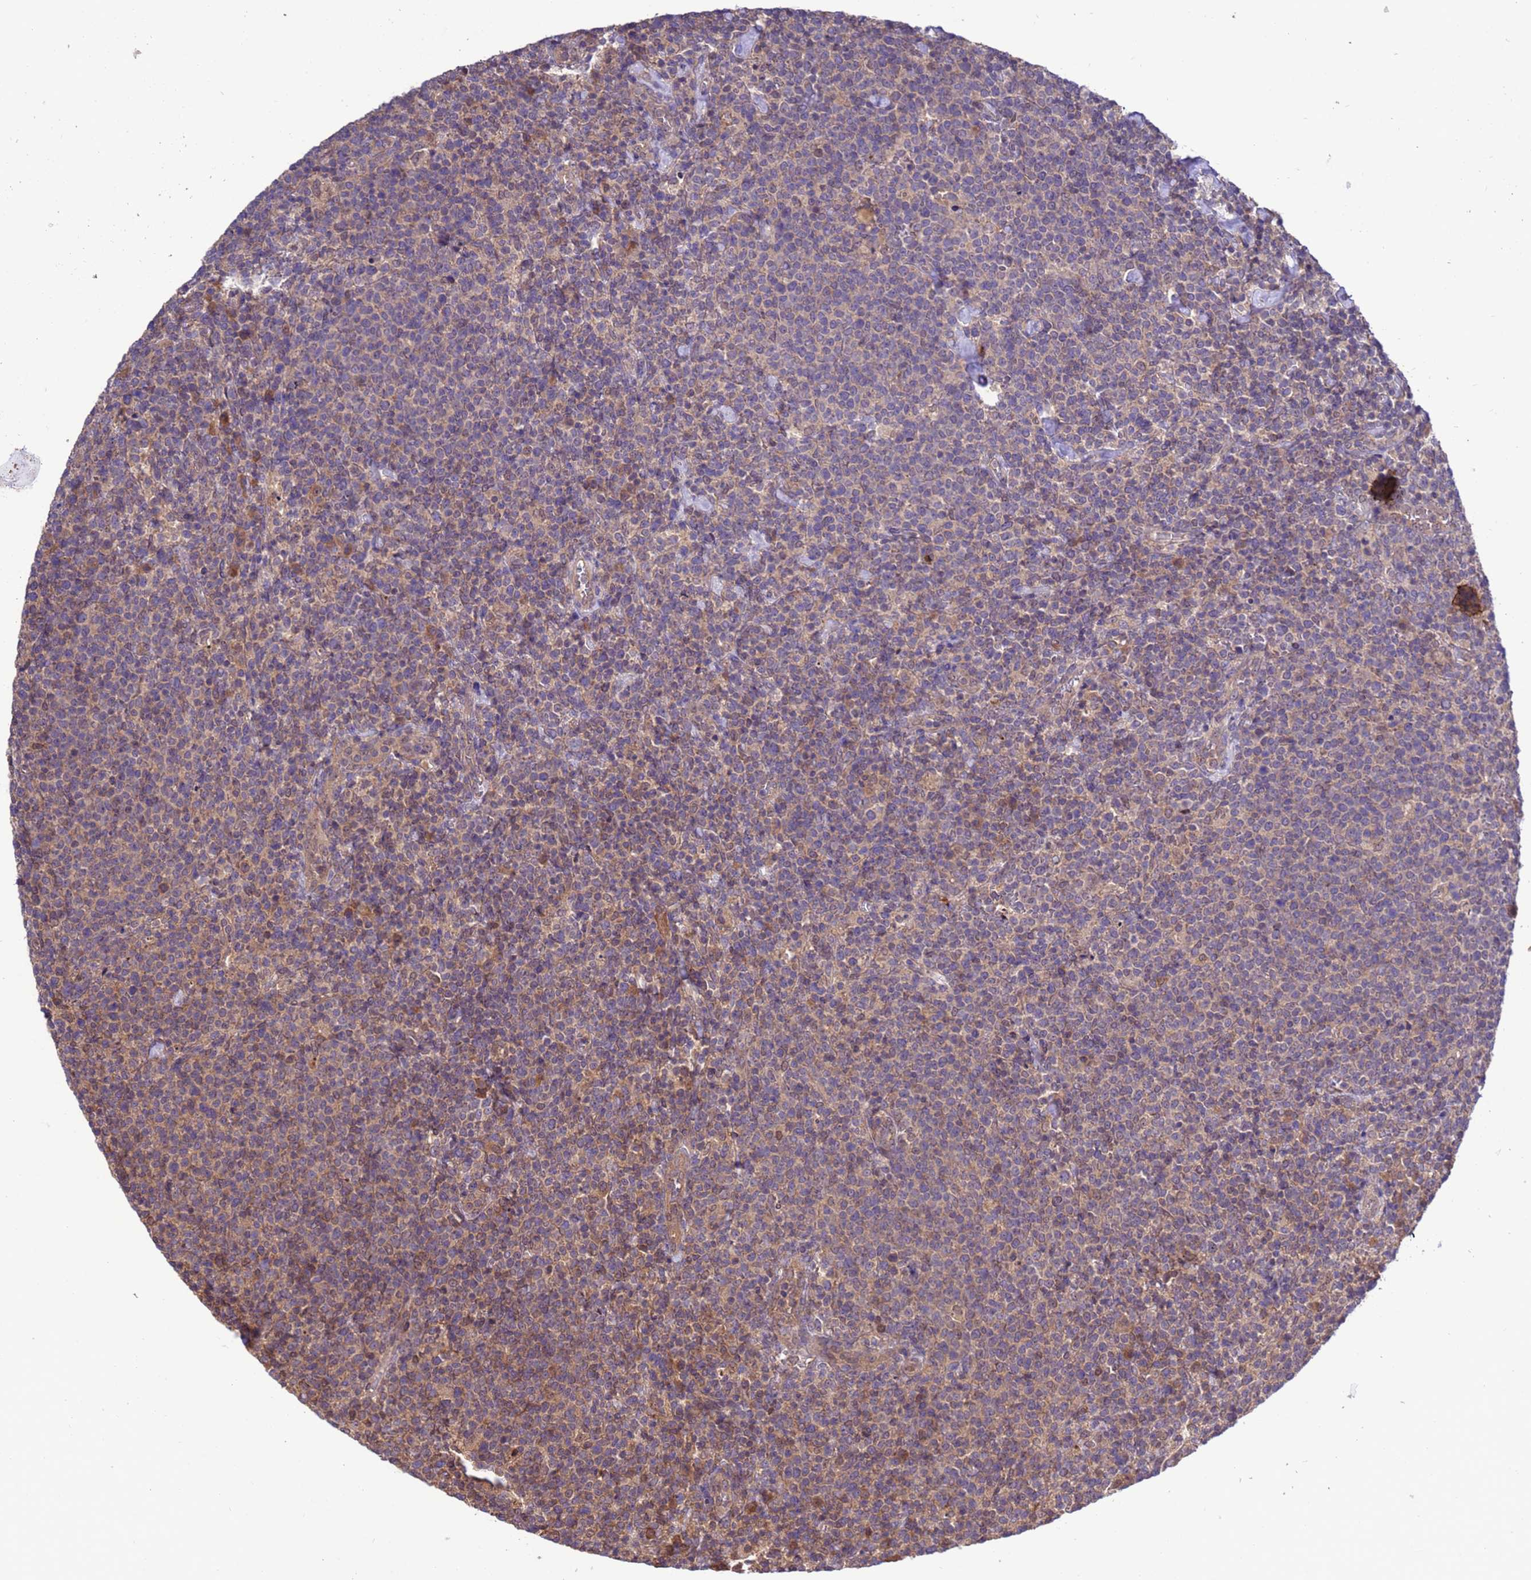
{"staining": {"intensity": "weak", "quantity": "25%-75%", "location": "cytoplasmic/membranous"}, "tissue": "lymphoma", "cell_type": "Tumor cells", "image_type": "cancer", "snomed": [{"axis": "morphology", "description": "Malignant lymphoma, non-Hodgkin's type, High grade"}, {"axis": "topography", "description": "Lymph node"}], "caption": "Lymphoma stained with DAB (3,3'-diaminobenzidine) IHC displays low levels of weak cytoplasmic/membranous positivity in approximately 25%-75% of tumor cells.", "gene": "ZFP69B", "patient": {"sex": "male", "age": 61}}